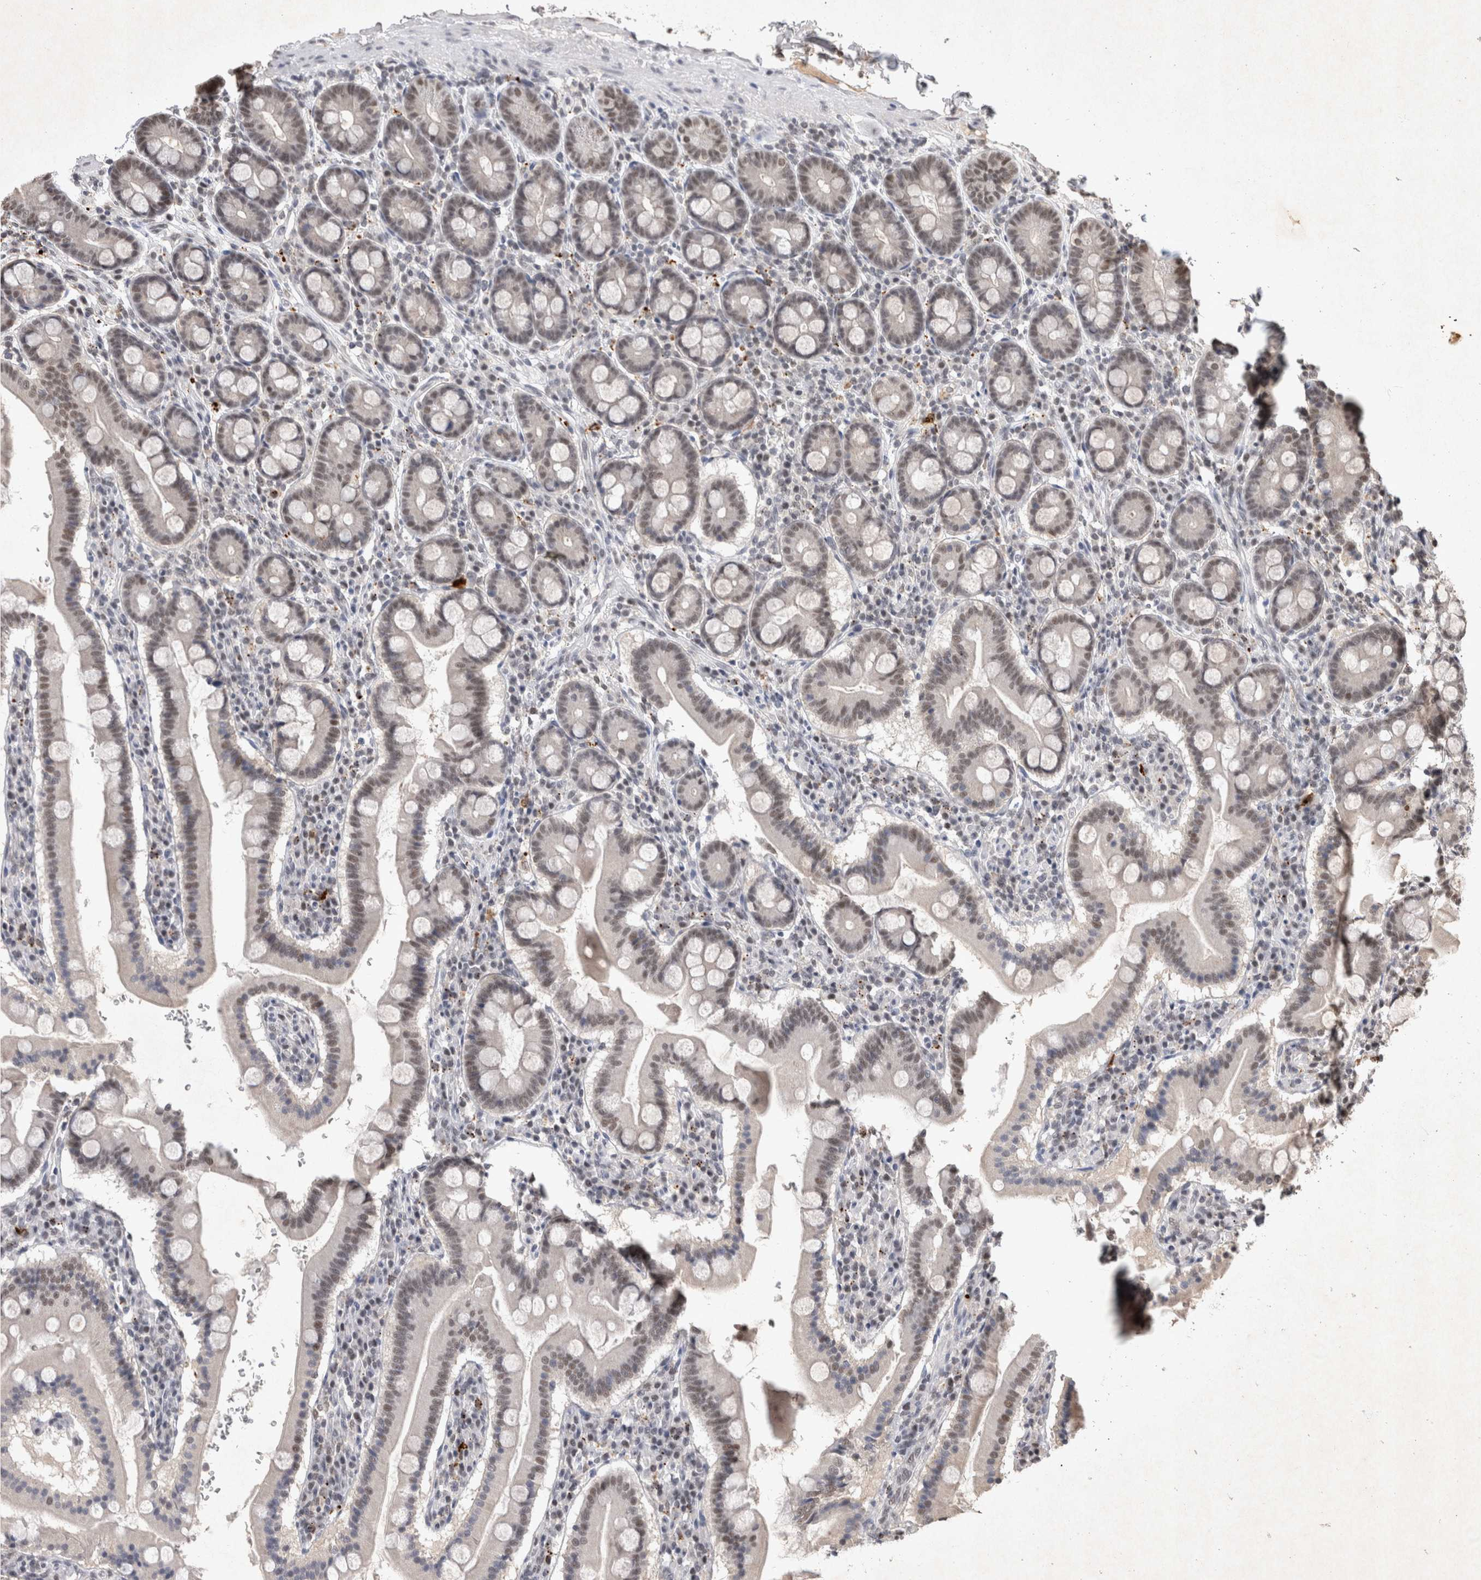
{"staining": {"intensity": "weak", "quantity": ">75%", "location": "nuclear"}, "tissue": "duodenum", "cell_type": "Glandular cells", "image_type": "normal", "snomed": [{"axis": "morphology", "description": "Normal tissue, NOS"}, {"axis": "morphology", "description": "Adenocarcinoma, NOS"}, {"axis": "topography", "description": "Pancreas"}, {"axis": "topography", "description": "Duodenum"}], "caption": "Brown immunohistochemical staining in unremarkable human duodenum reveals weak nuclear staining in approximately >75% of glandular cells.", "gene": "XRCC5", "patient": {"sex": "male", "age": 50}}